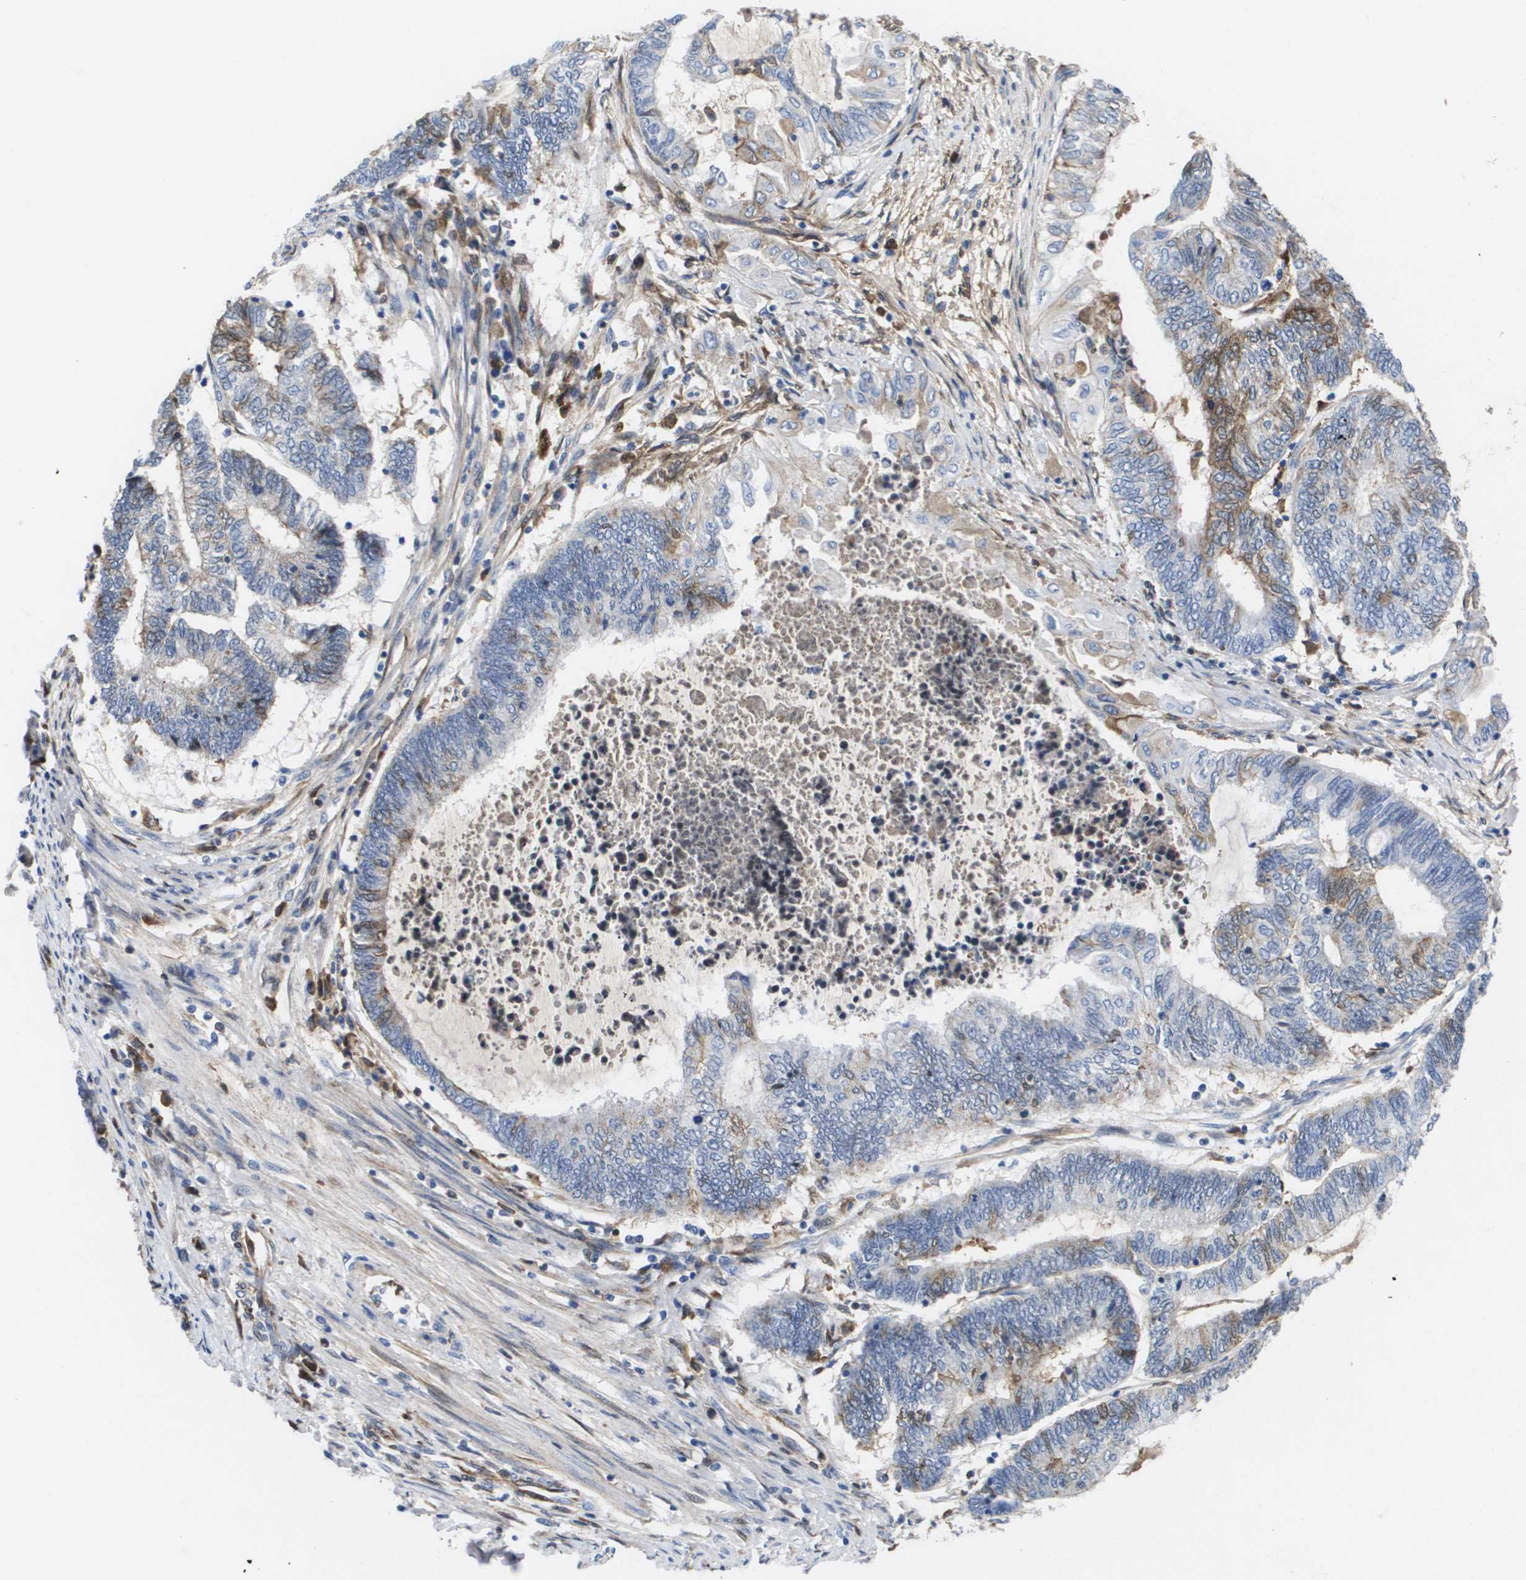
{"staining": {"intensity": "weak", "quantity": "25%-75%", "location": "cytoplasmic/membranous"}, "tissue": "endometrial cancer", "cell_type": "Tumor cells", "image_type": "cancer", "snomed": [{"axis": "morphology", "description": "Adenocarcinoma, NOS"}, {"axis": "topography", "description": "Uterus"}, {"axis": "topography", "description": "Endometrium"}], "caption": "Adenocarcinoma (endometrial) tissue exhibits weak cytoplasmic/membranous positivity in approximately 25%-75% of tumor cells, visualized by immunohistochemistry.", "gene": "SERPINC1", "patient": {"sex": "female", "age": 70}}